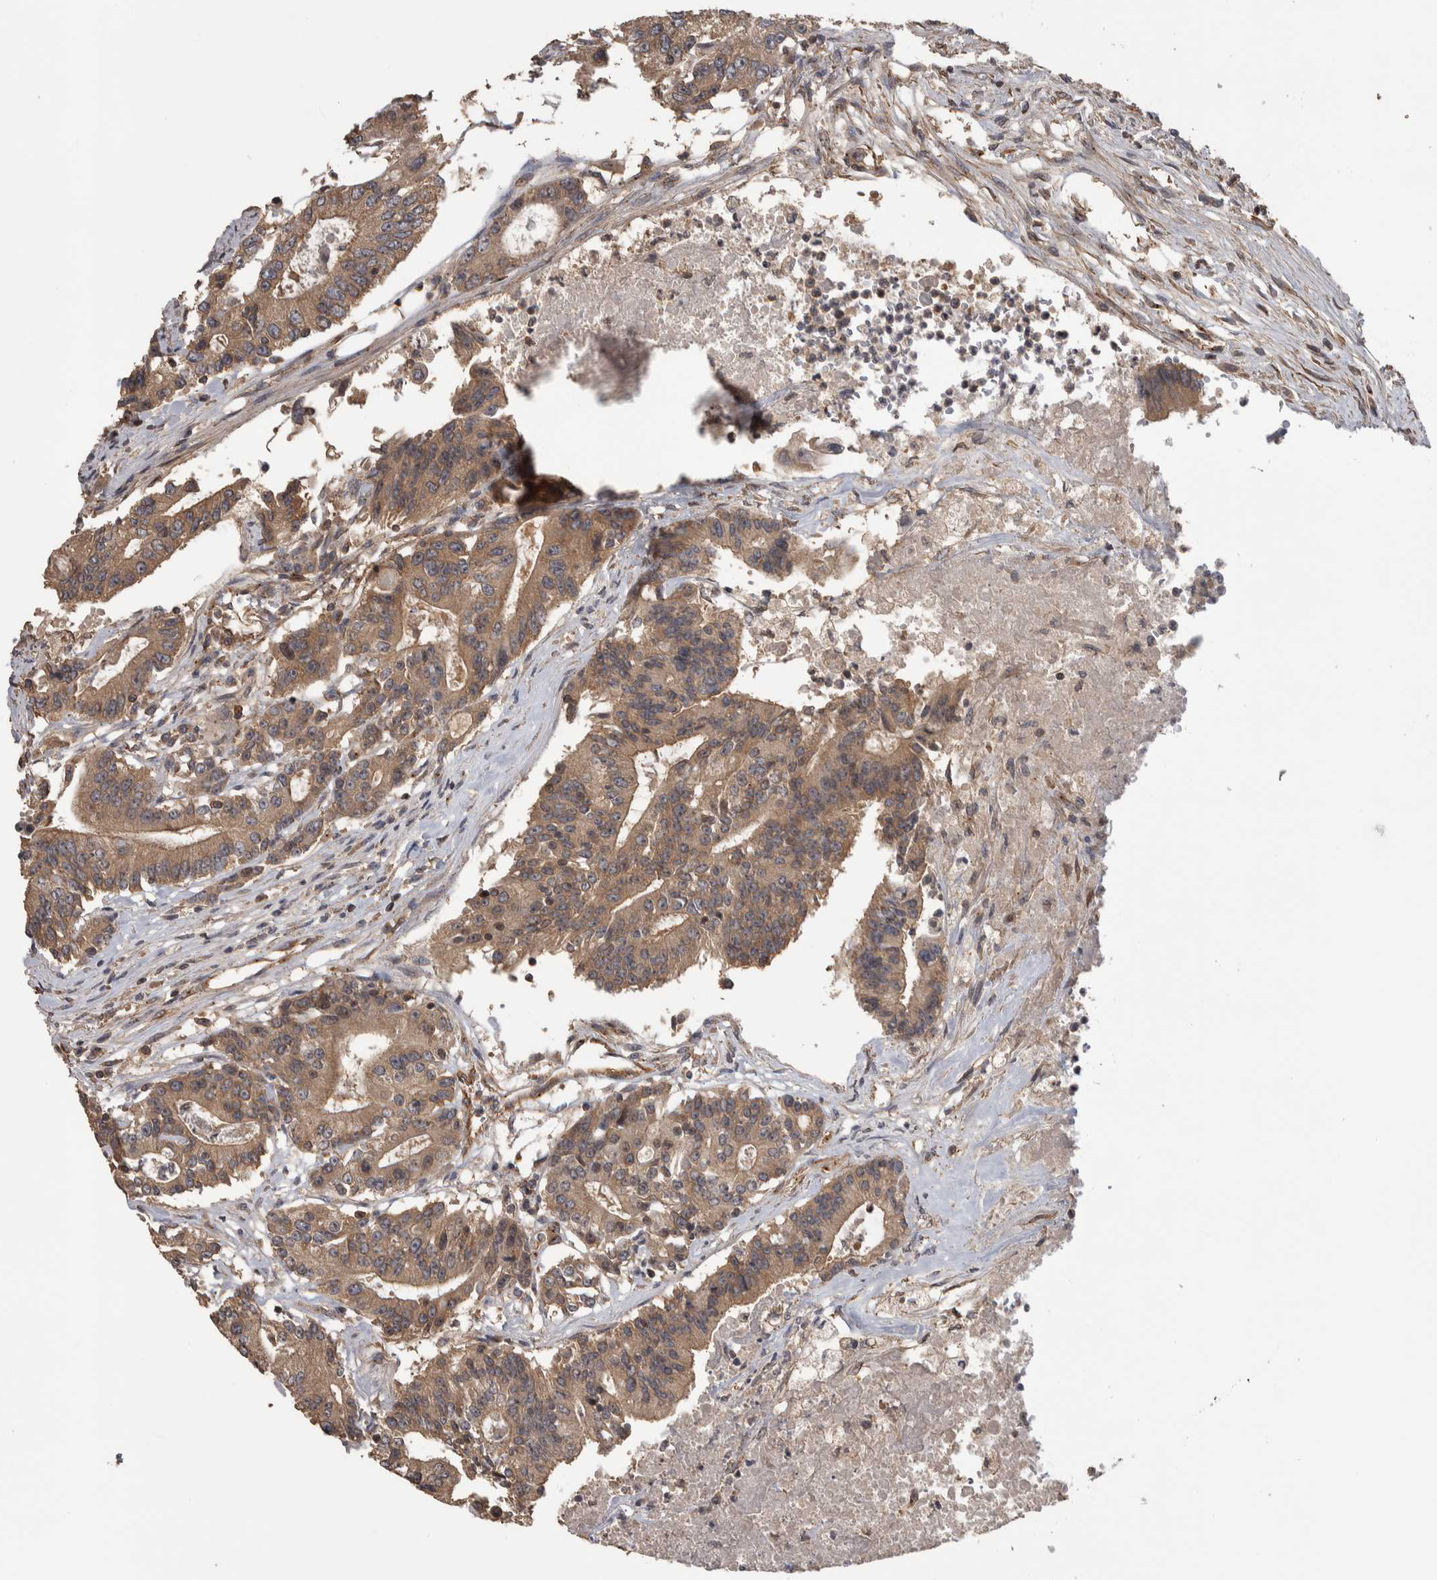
{"staining": {"intensity": "moderate", "quantity": ">75%", "location": "cytoplasmic/membranous"}, "tissue": "colorectal cancer", "cell_type": "Tumor cells", "image_type": "cancer", "snomed": [{"axis": "morphology", "description": "Adenocarcinoma, NOS"}, {"axis": "topography", "description": "Colon"}], "caption": "Immunohistochemistry photomicrograph of neoplastic tissue: adenocarcinoma (colorectal) stained using IHC exhibits medium levels of moderate protein expression localized specifically in the cytoplasmic/membranous of tumor cells, appearing as a cytoplasmic/membranous brown color.", "gene": "IFRD1", "patient": {"sex": "female", "age": 77}}